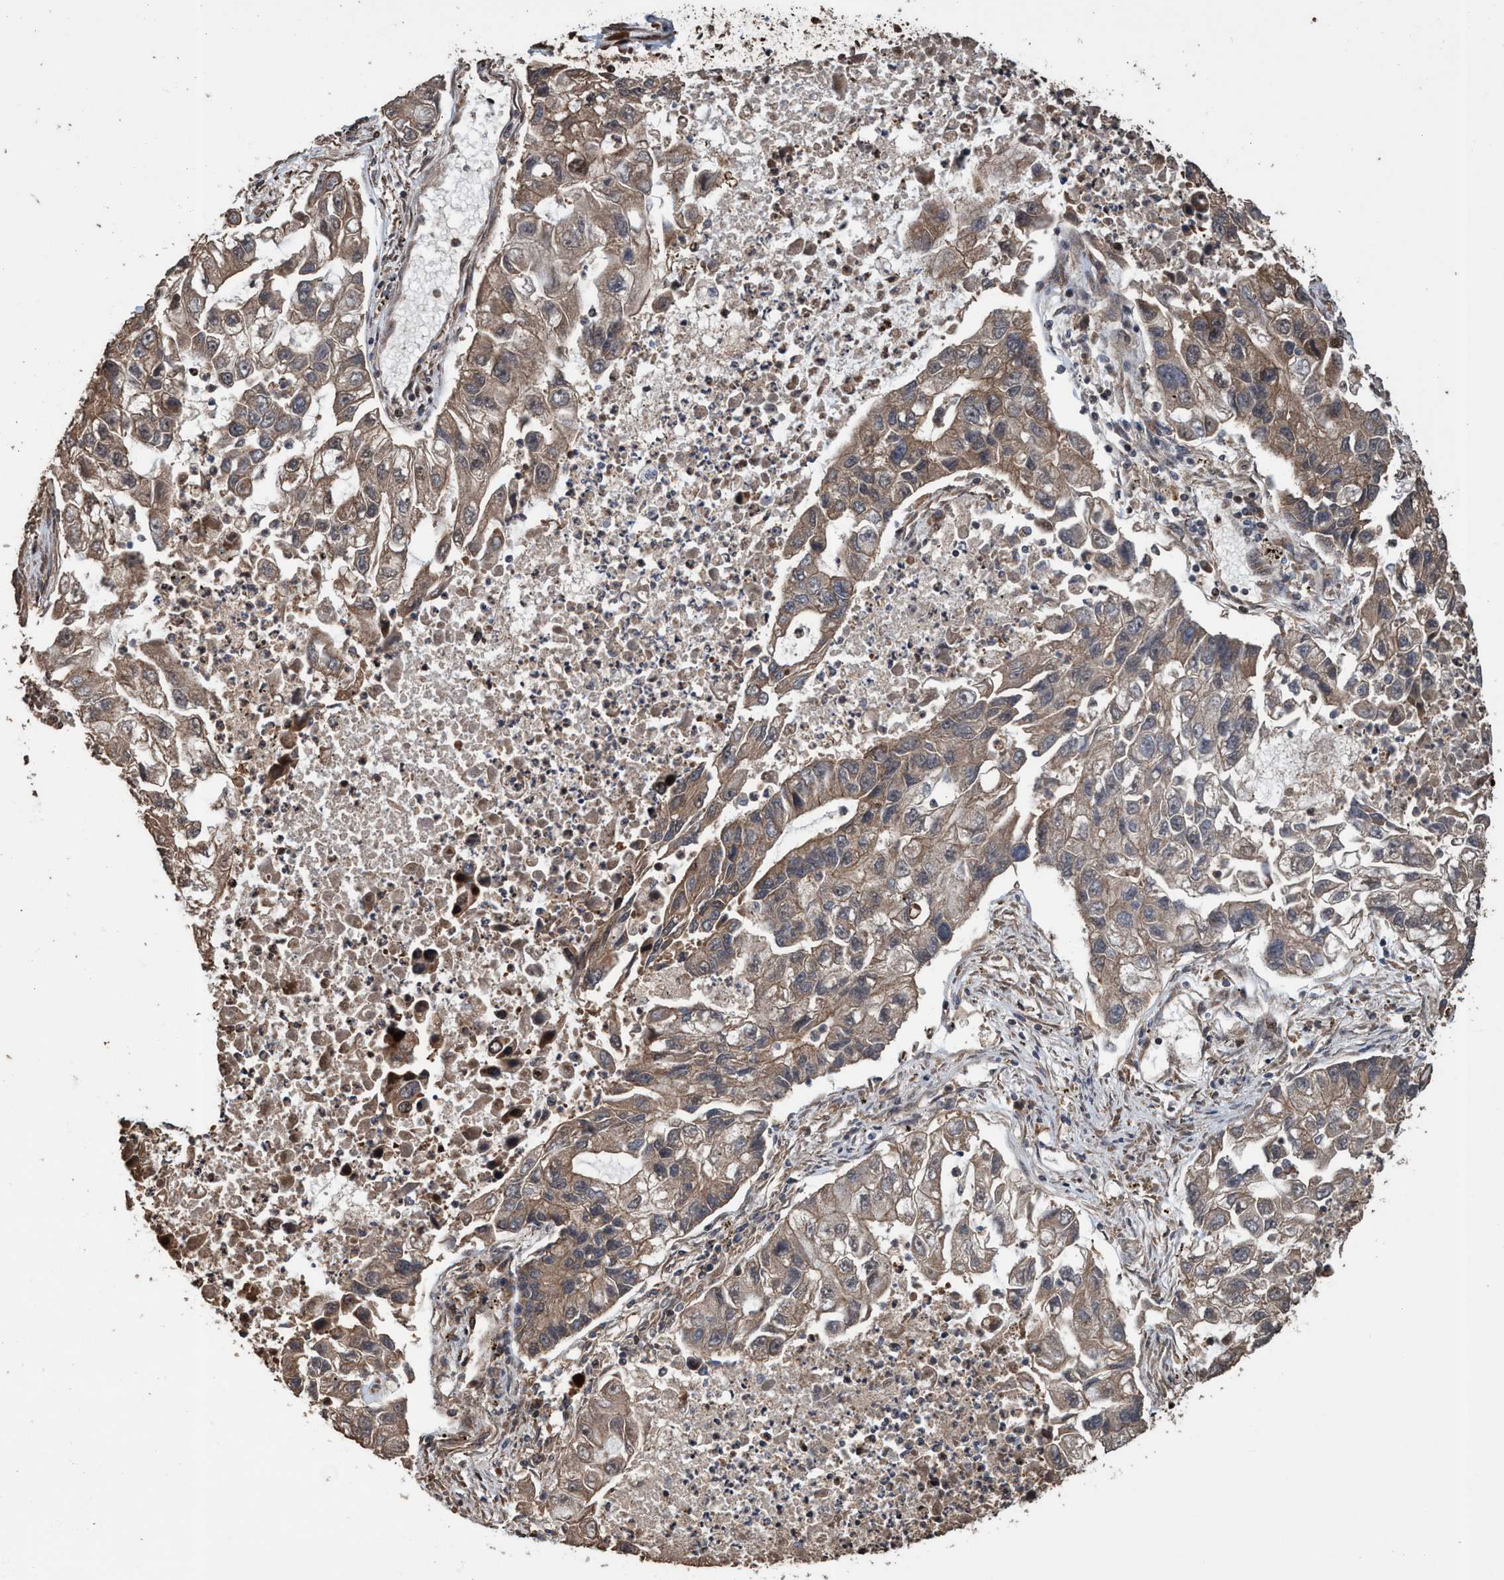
{"staining": {"intensity": "weak", "quantity": ">75%", "location": "cytoplasmic/membranous"}, "tissue": "lung cancer", "cell_type": "Tumor cells", "image_type": "cancer", "snomed": [{"axis": "morphology", "description": "Adenocarcinoma, NOS"}, {"axis": "topography", "description": "Lung"}], "caption": "Protein staining displays weak cytoplasmic/membranous positivity in about >75% of tumor cells in lung cancer.", "gene": "TRPC7", "patient": {"sex": "female", "age": 51}}